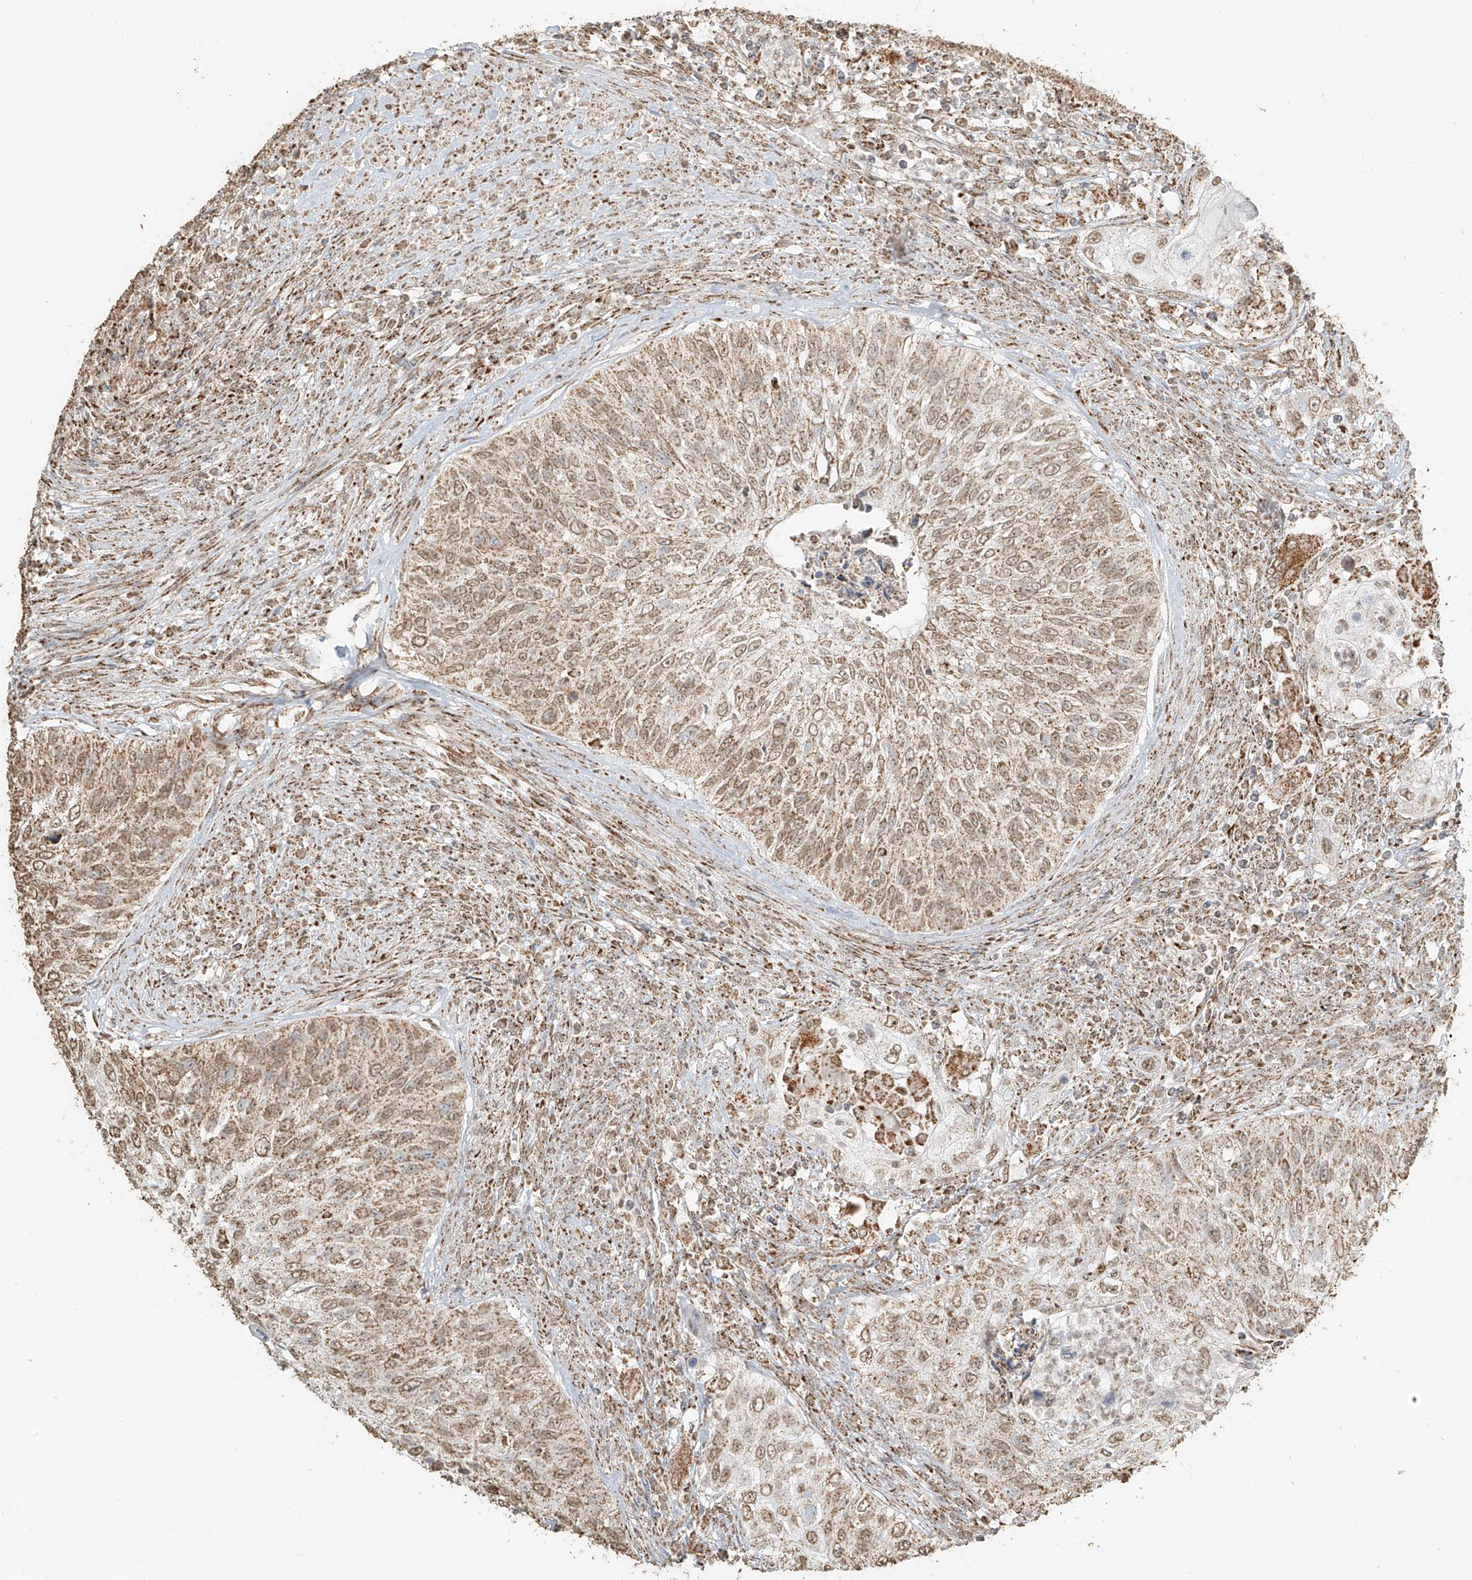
{"staining": {"intensity": "weak", "quantity": ">75%", "location": "cytoplasmic/membranous,nuclear"}, "tissue": "urothelial cancer", "cell_type": "Tumor cells", "image_type": "cancer", "snomed": [{"axis": "morphology", "description": "Urothelial carcinoma, High grade"}, {"axis": "topography", "description": "Urinary bladder"}], "caption": "A histopathology image showing weak cytoplasmic/membranous and nuclear positivity in approximately >75% of tumor cells in urothelial cancer, as visualized by brown immunohistochemical staining.", "gene": "MIPEP", "patient": {"sex": "female", "age": 60}}